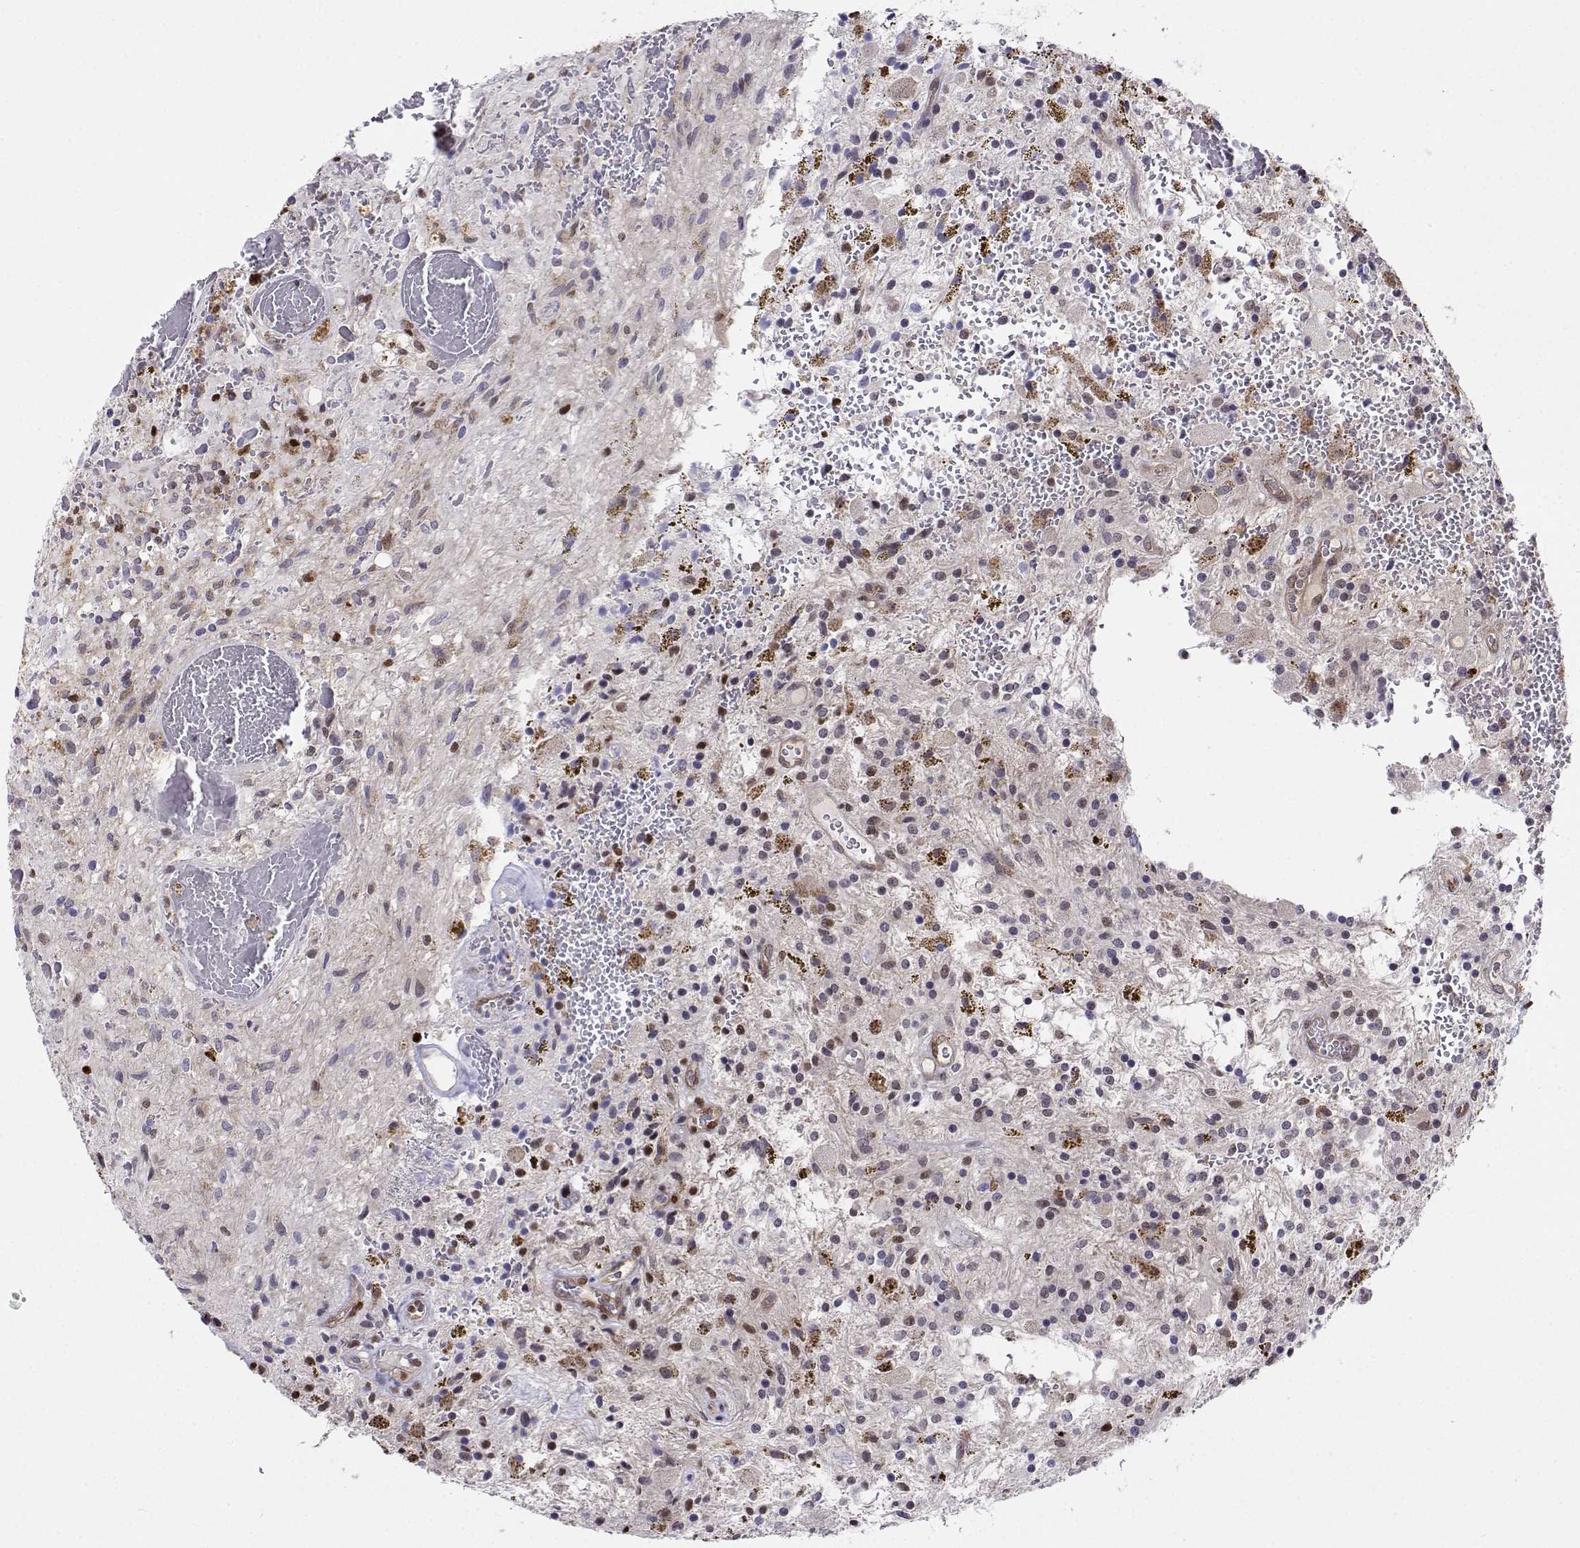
{"staining": {"intensity": "negative", "quantity": "none", "location": "none"}, "tissue": "glioma", "cell_type": "Tumor cells", "image_type": "cancer", "snomed": [{"axis": "morphology", "description": "Glioma, malignant, Low grade"}, {"axis": "topography", "description": "Cerebellum"}], "caption": "High power microscopy image of an IHC photomicrograph of glioma, revealing no significant expression in tumor cells.", "gene": "ERF", "patient": {"sex": "female", "age": 14}}